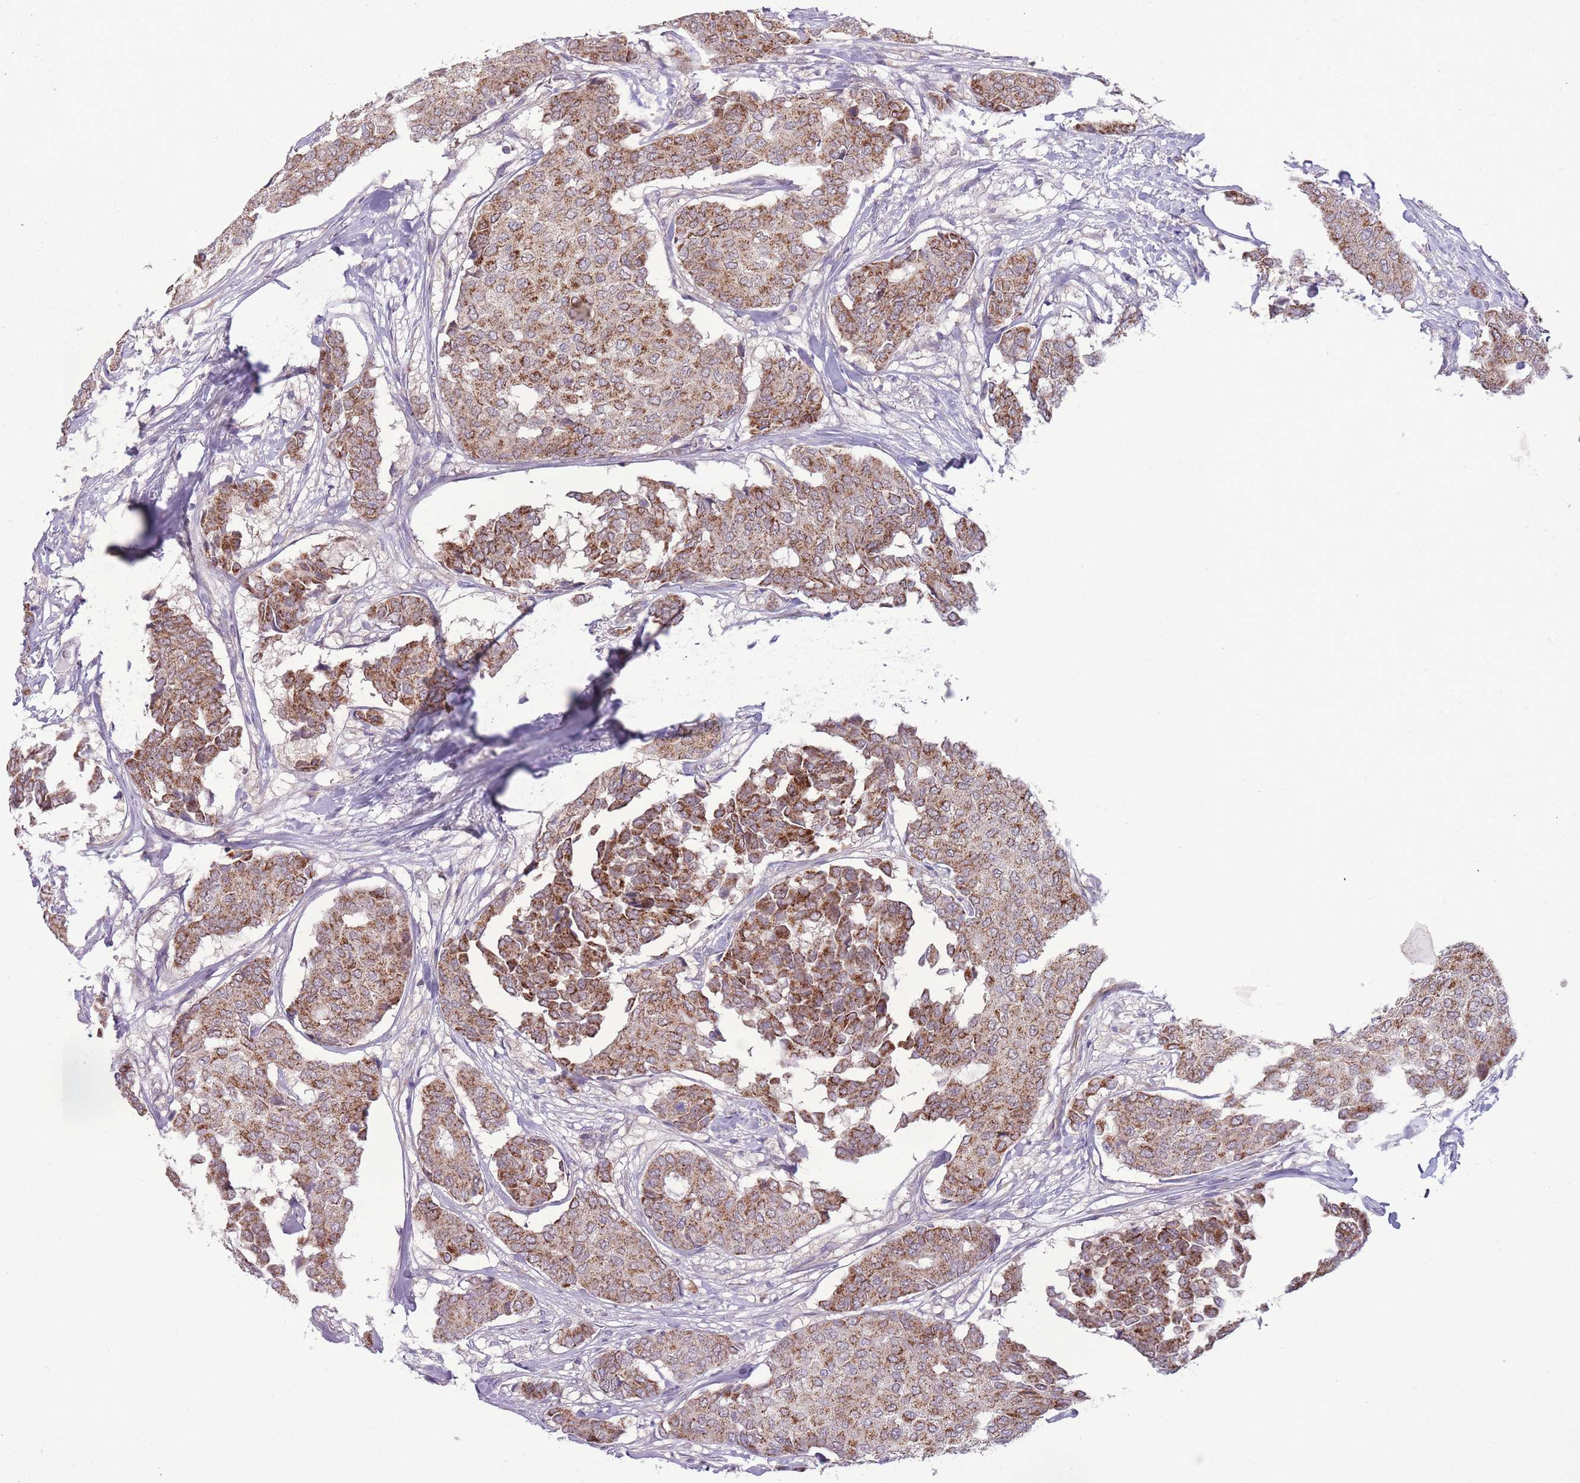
{"staining": {"intensity": "moderate", "quantity": ">75%", "location": "cytoplasmic/membranous"}, "tissue": "breast cancer", "cell_type": "Tumor cells", "image_type": "cancer", "snomed": [{"axis": "morphology", "description": "Duct carcinoma"}, {"axis": "topography", "description": "Breast"}], "caption": "Protein expression analysis of human breast cancer (infiltrating ductal carcinoma) reveals moderate cytoplasmic/membranous positivity in about >75% of tumor cells.", "gene": "MCIDAS", "patient": {"sex": "female", "age": 75}}